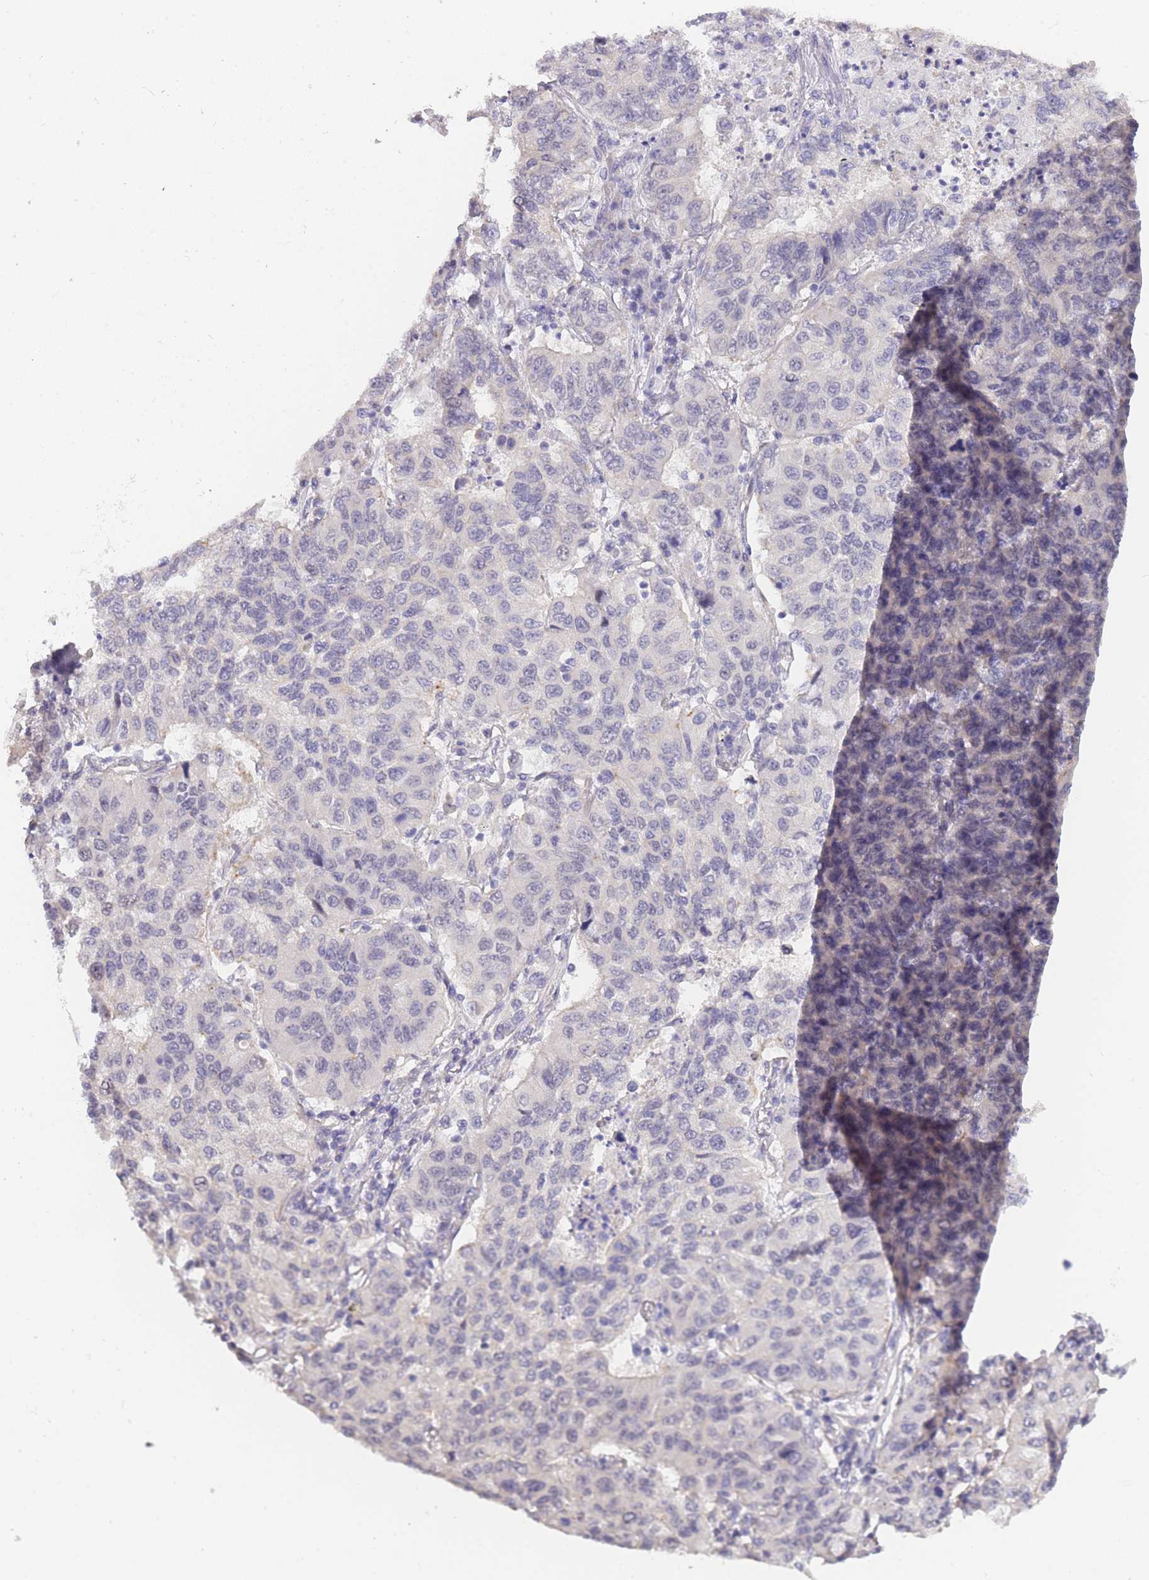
{"staining": {"intensity": "negative", "quantity": "none", "location": "none"}, "tissue": "lung cancer", "cell_type": "Tumor cells", "image_type": "cancer", "snomed": [{"axis": "morphology", "description": "Squamous cell carcinoma, NOS"}, {"axis": "topography", "description": "Lung"}], "caption": "Human lung cancer stained for a protein using immunohistochemistry (IHC) demonstrates no expression in tumor cells.", "gene": "C19orf25", "patient": {"sex": "male", "age": 74}}